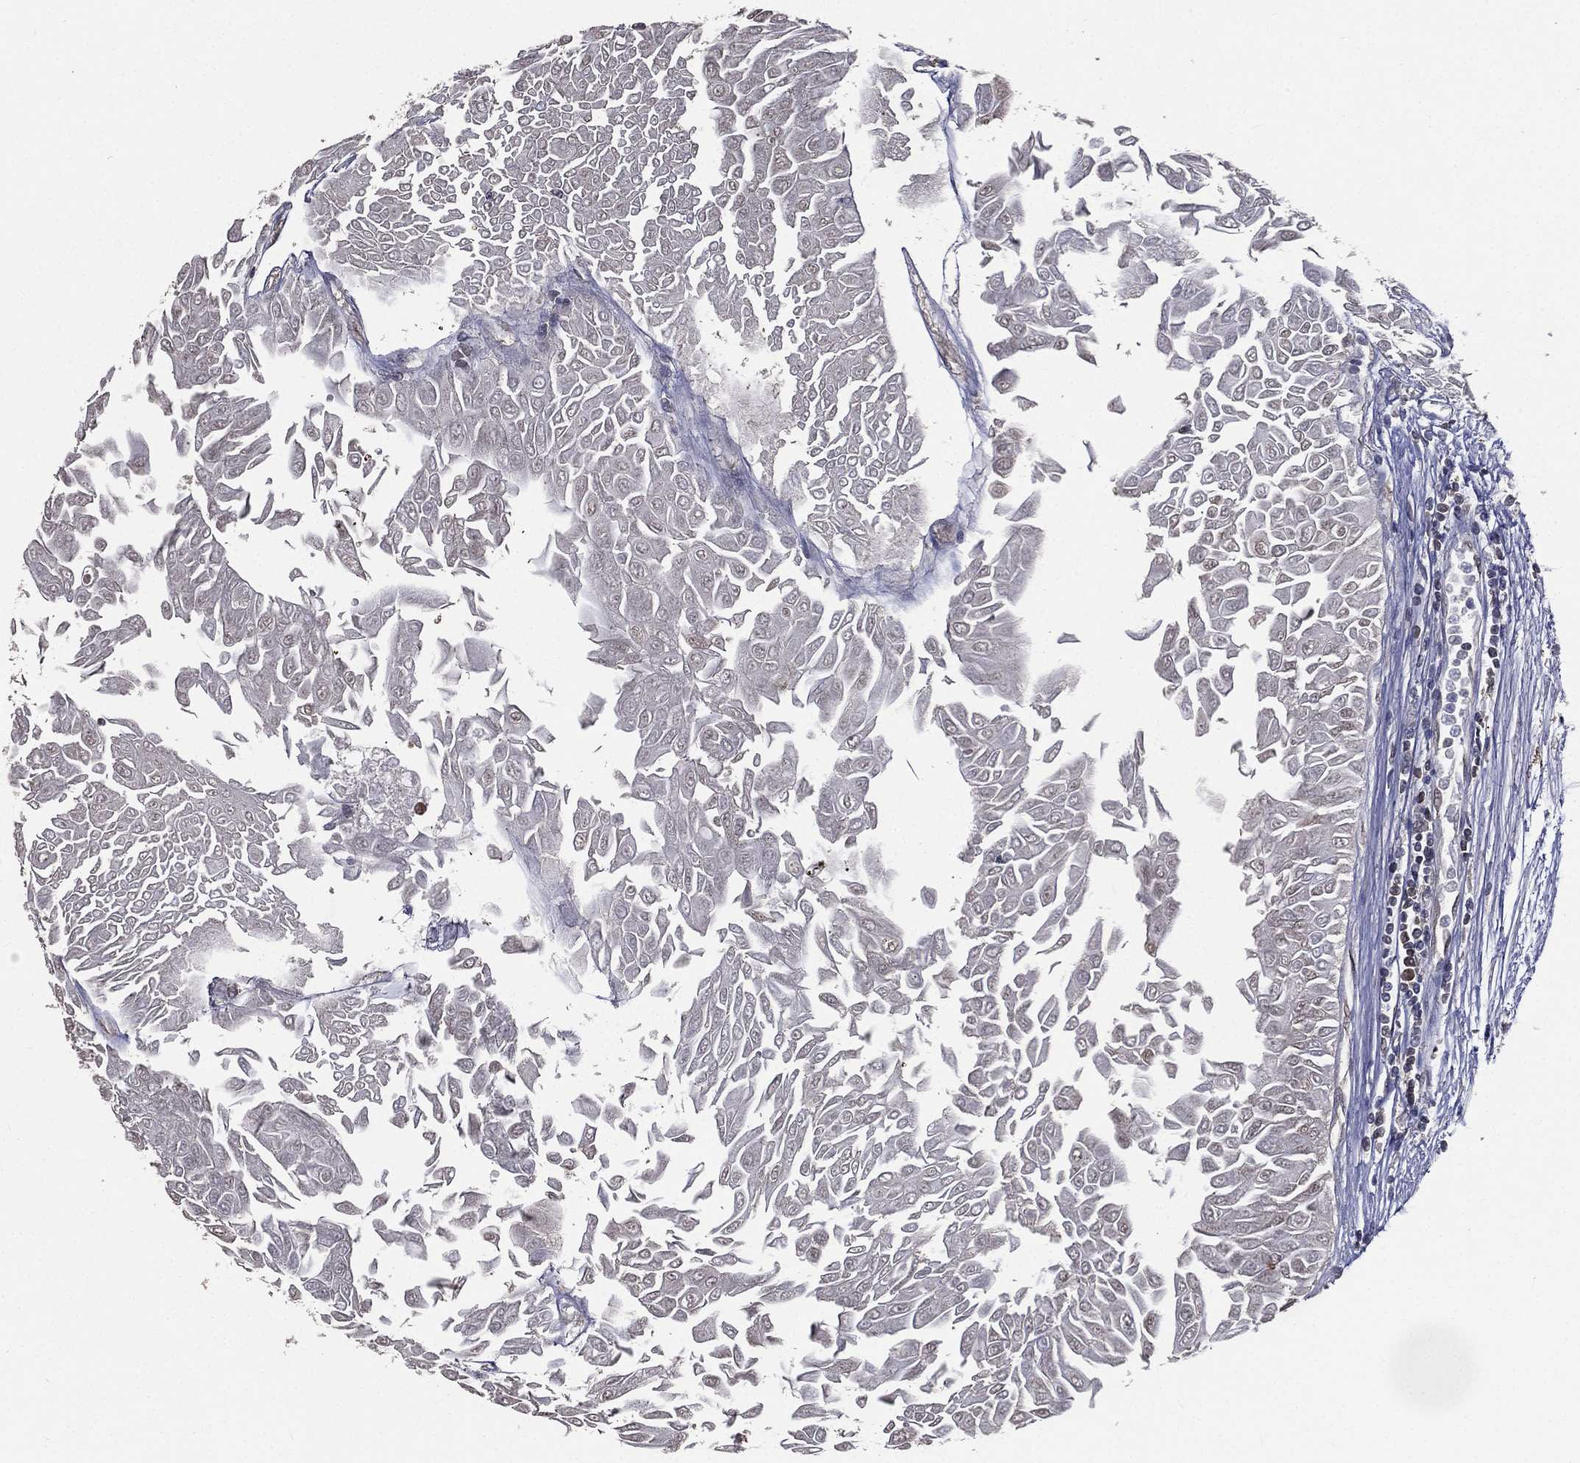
{"staining": {"intensity": "negative", "quantity": "none", "location": "none"}, "tissue": "urothelial cancer", "cell_type": "Tumor cells", "image_type": "cancer", "snomed": [{"axis": "morphology", "description": "Urothelial carcinoma, Low grade"}, {"axis": "topography", "description": "Urinary bladder"}], "caption": "High magnification brightfield microscopy of urothelial cancer stained with DAB (3,3'-diaminobenzidine) (brown) and counterstained with hematoxylin (blue): tumor cells show no significant positivity.", "gene": "SARS1", "patient": {"sex": "male", "age": 67}}